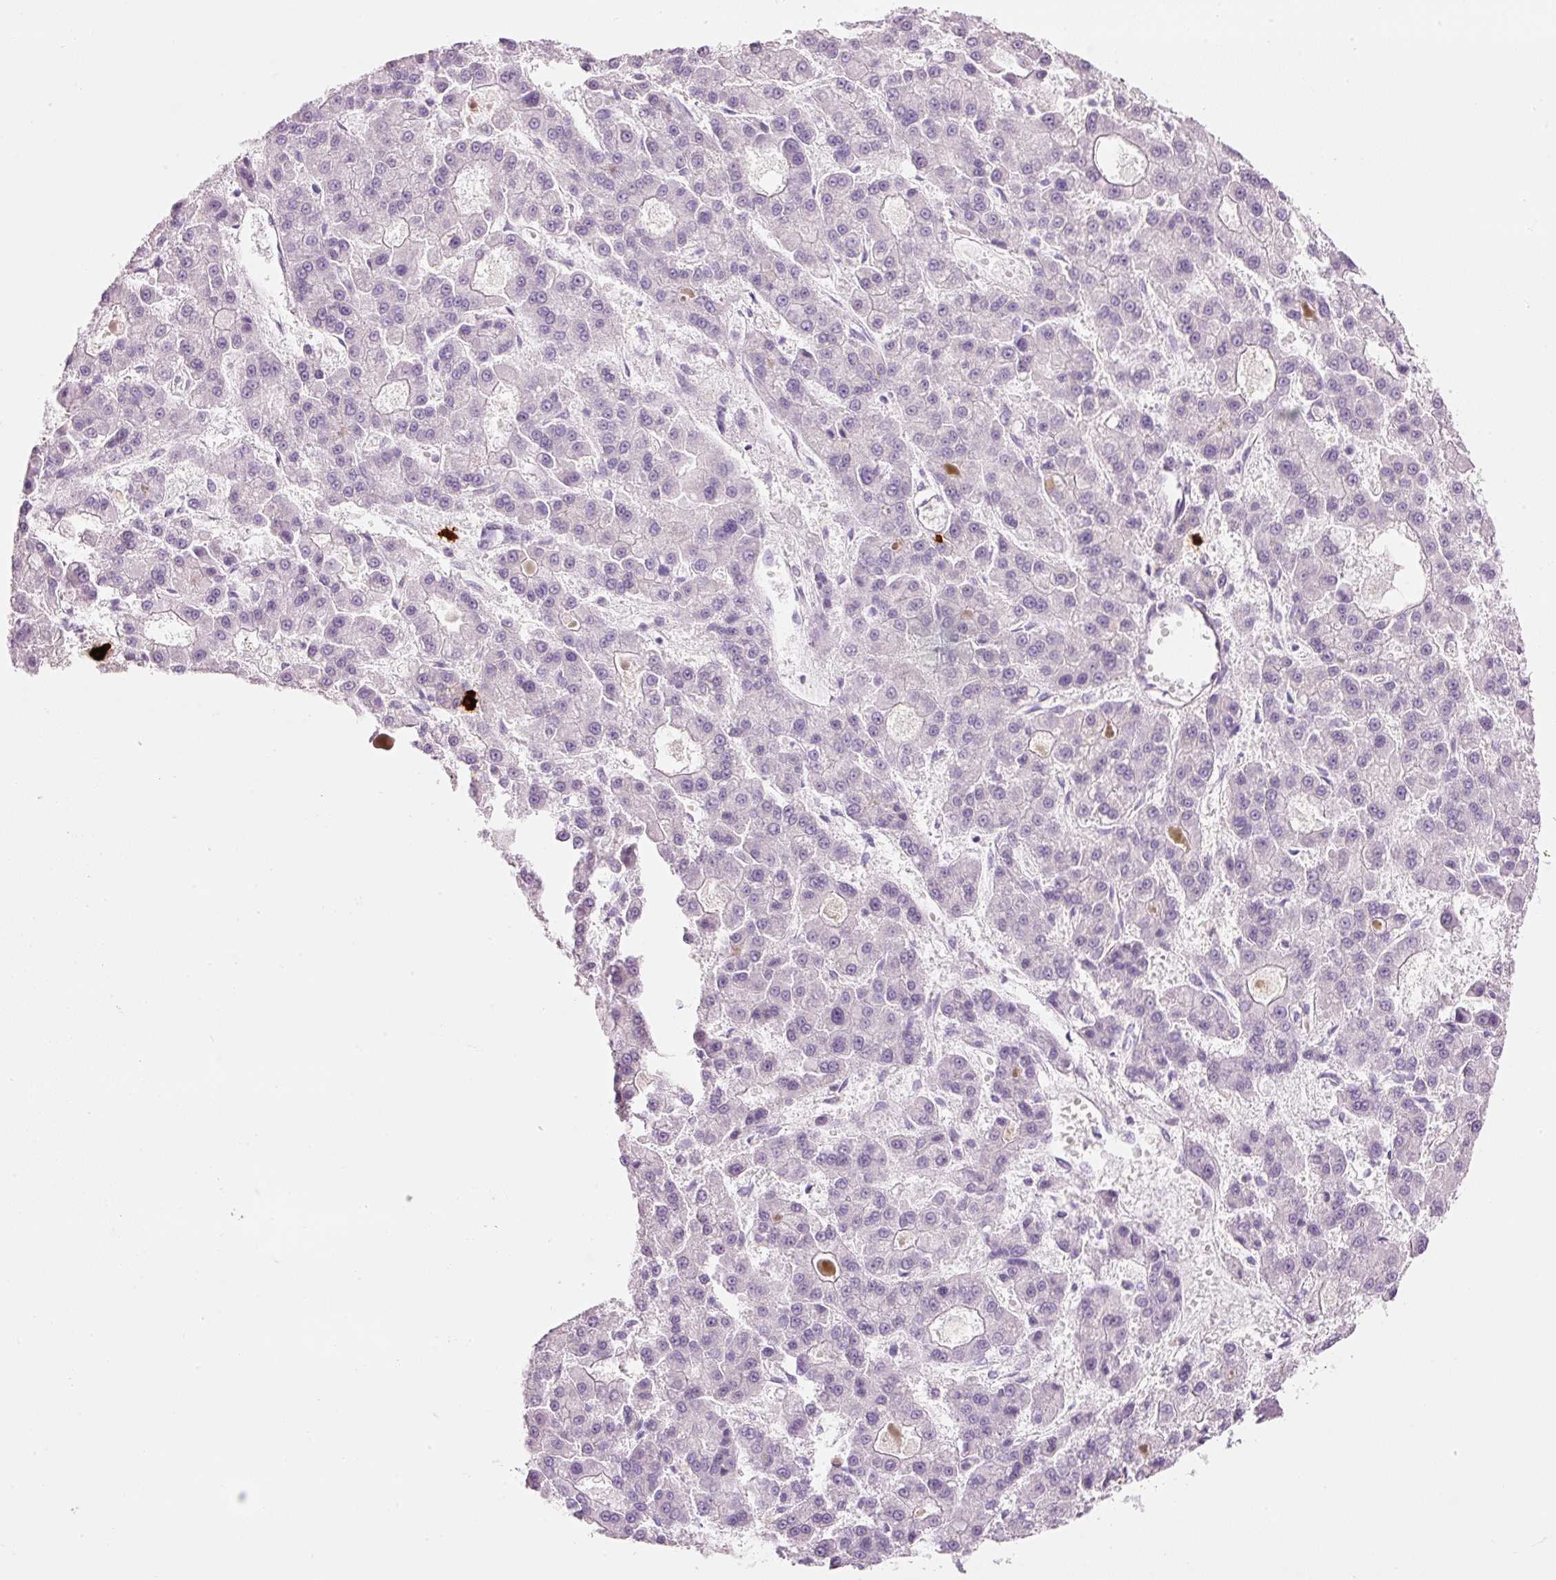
{"staining": {"intensity": "negative", "quantity": "none", "location": "none"}, "tissue": "liver cancer", "cell_type": "Tumor cells", "image_type": "cancer", "snomed": [{"axis": "morphology", "description": "Carcinoma, Hepatocellular, NOS"}, {"axis": "topography", "description": "Liver"}], "caption": "Micrograph shows no significant protein staining in tumor cells of liver cancer (hepatocellular carcinoma).", "gene": "CMA1", "patient": {"sex": "male", "age": 70}}